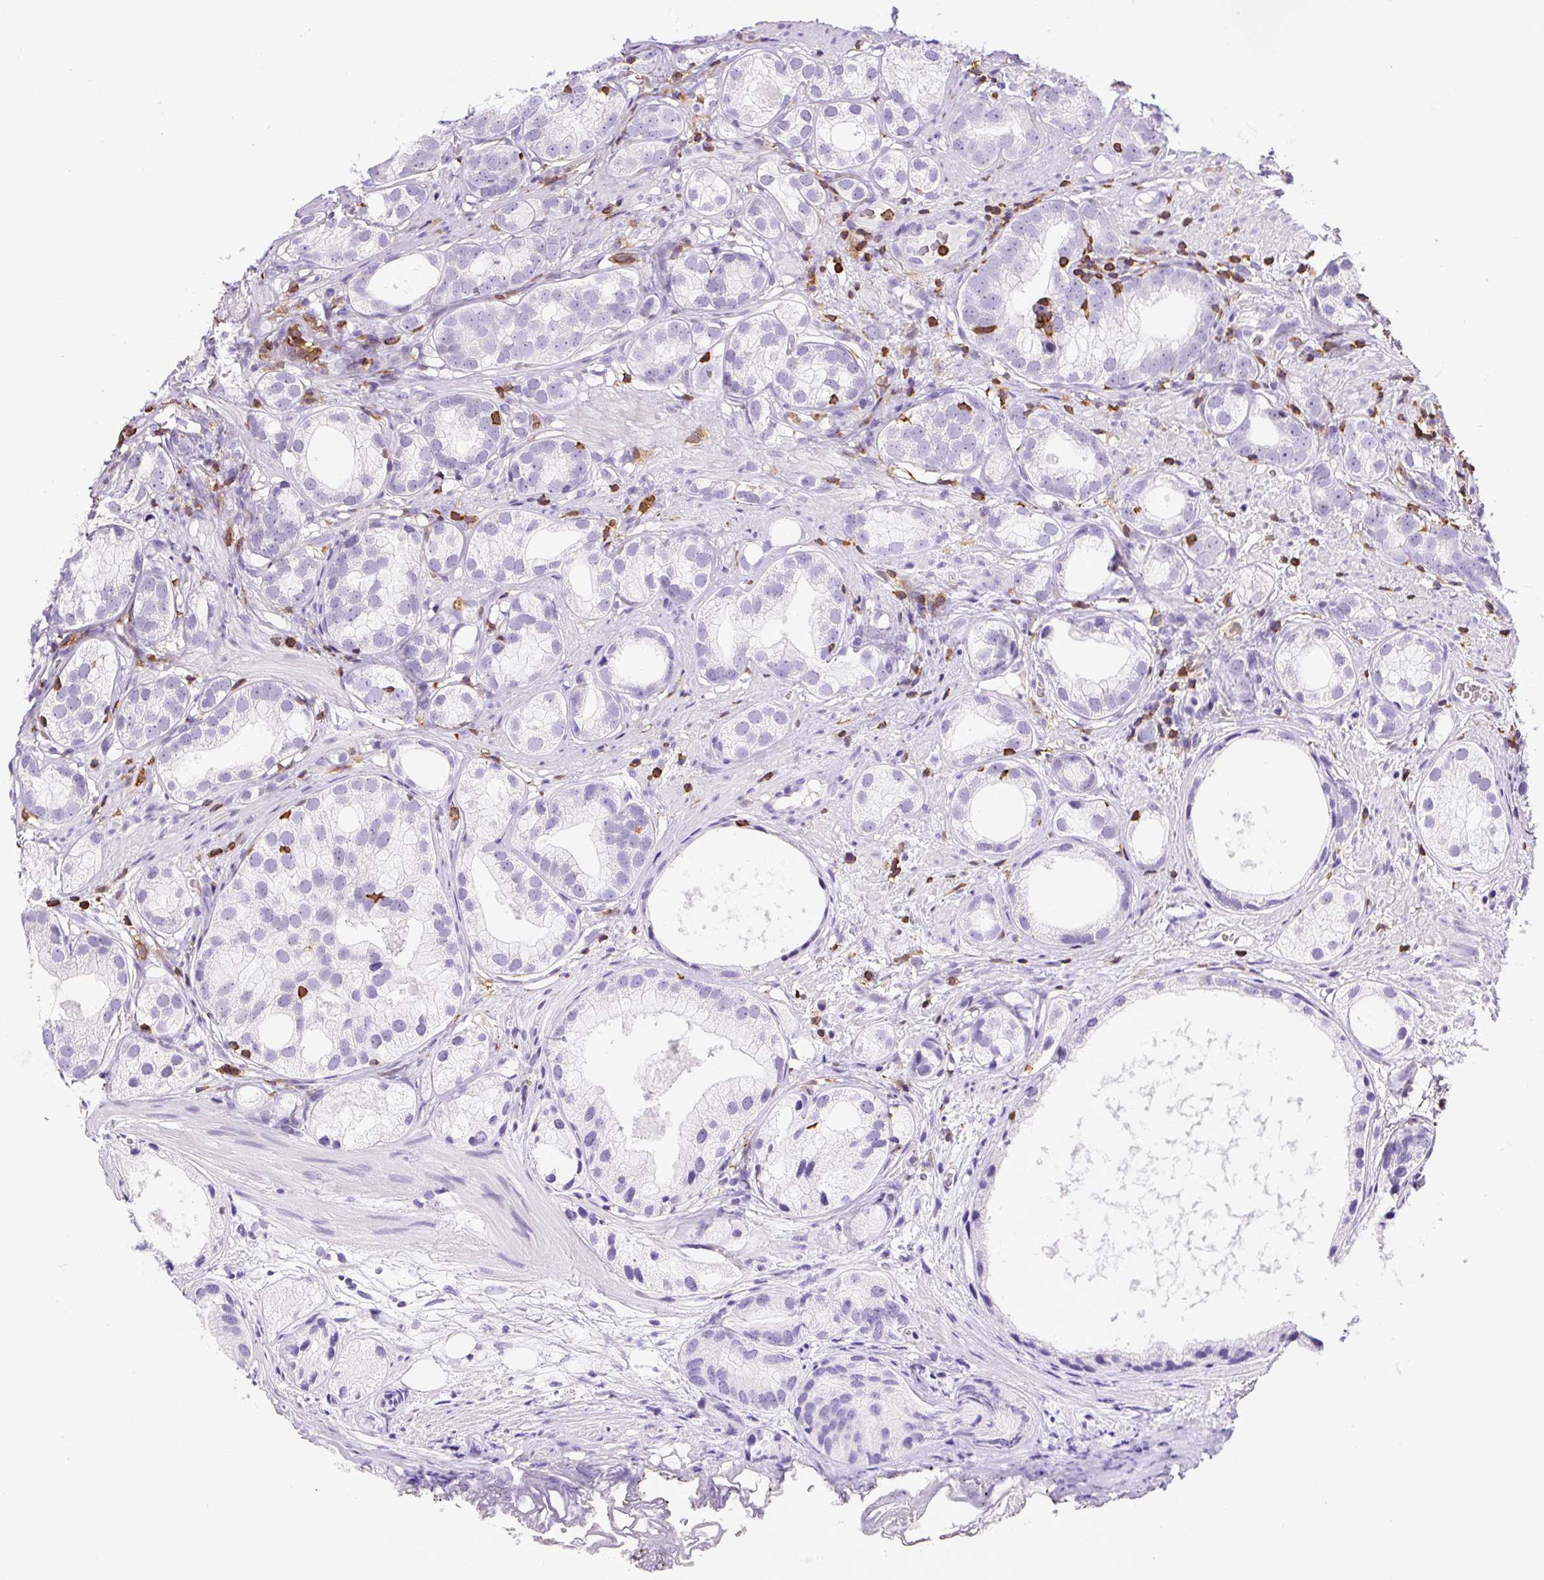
{"staining": {"intensity": "negative", "quantity": "none", "location": "none"}, "tissue": "prostate cancer", "cell_type": "Tumor cells", "image_type": "cancer", "snomed": [{"axis": "morphology", "description": "Adenocarcinoma, High grade"}, {"axis": "topography", "description": "Prostate"}], "caption": "An immunohistochemistry (IHC) image of prostate cancer is shown. There is no staining in tumor cells of prostate cancer.", "gene": "FAM228B", "patient": {"sex": "male", "age": 82}}